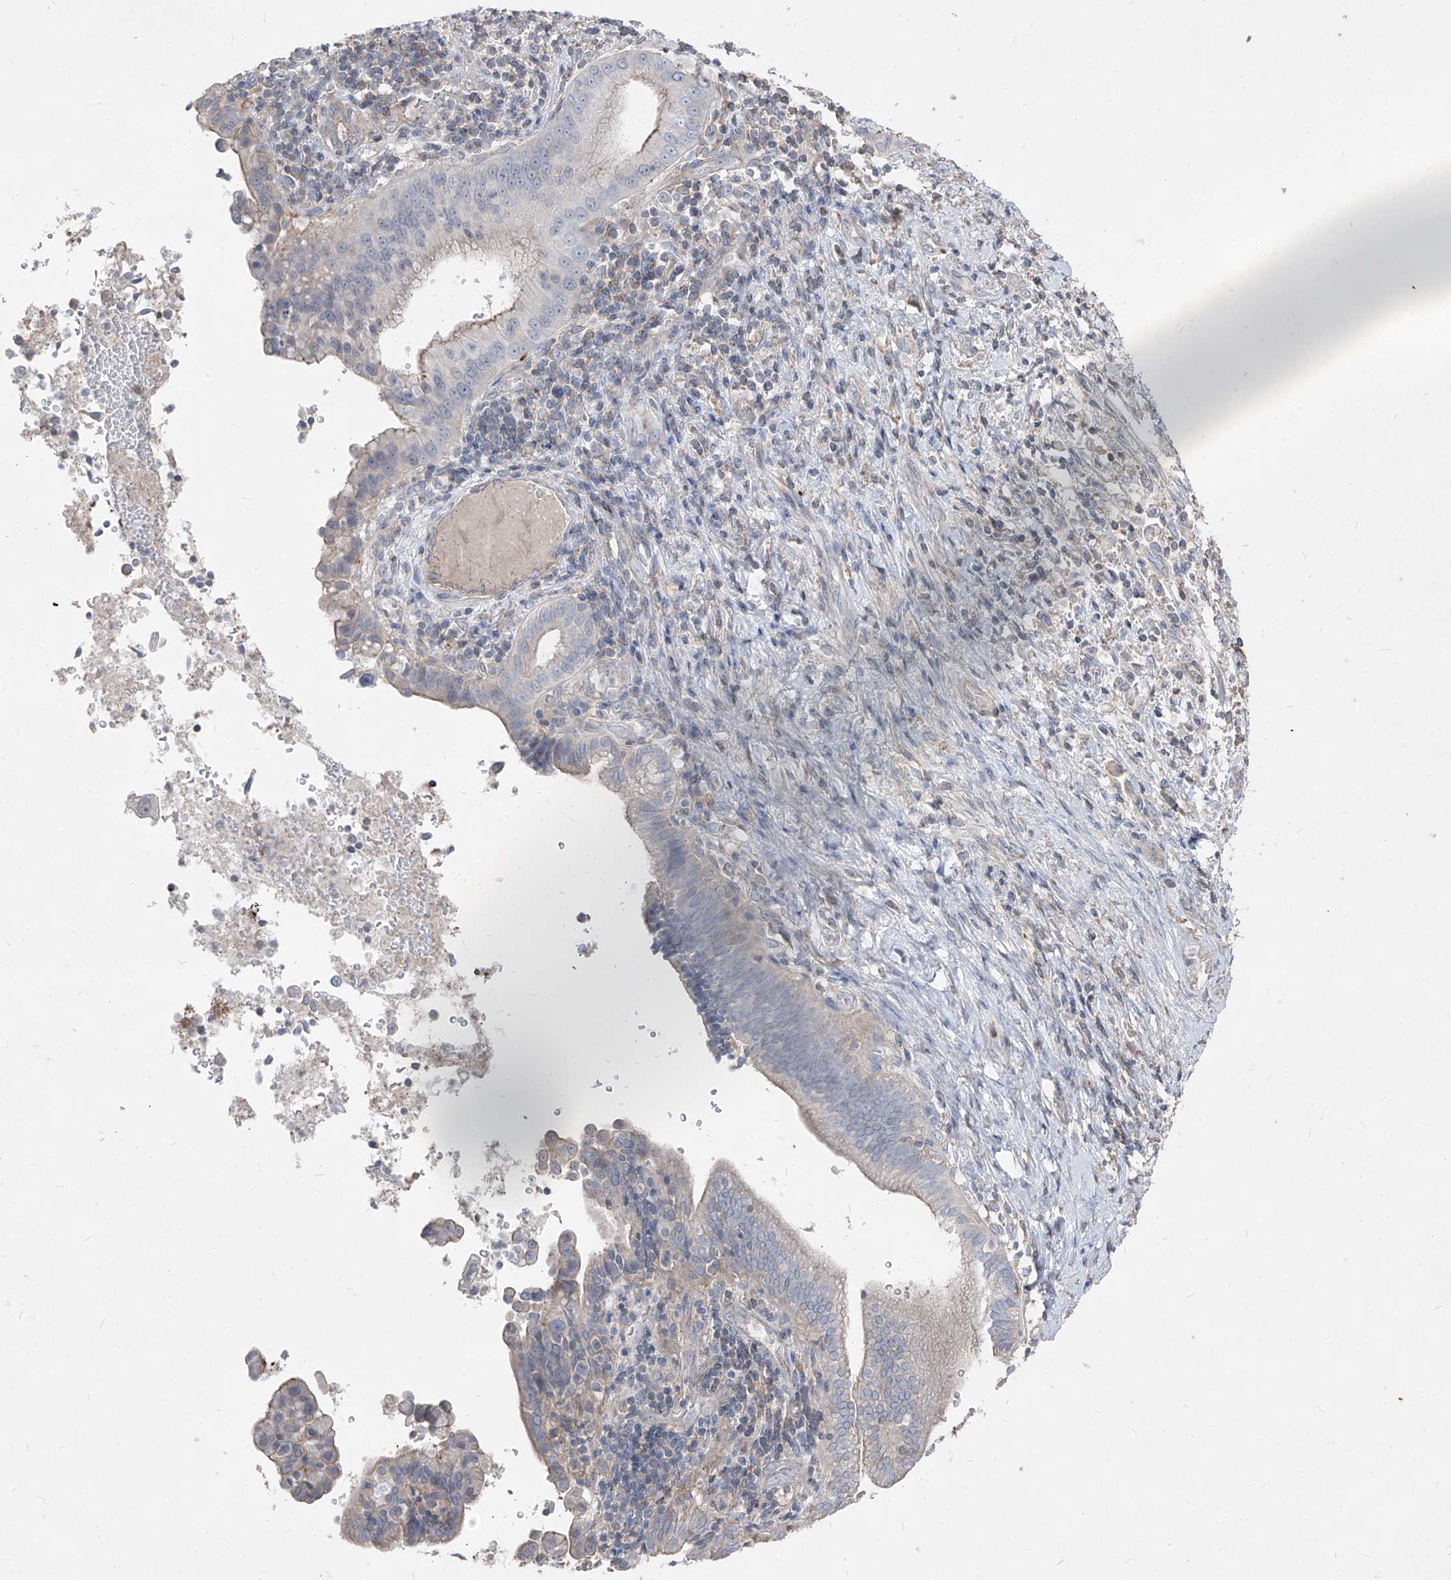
{"staining": {"intensity": "negative", "quantity": "none", "location": "none"}, "tissue": "liver cancer", "cell_type": "Tumor cells", "image_type": "cancer", "snomed": [{"axis": "morphology", "description": "Cholangiocarcinoma"}, {"axis": "topography", "description": "Liver"}], "caption": "Liver cholangiocarcinoma was stained to show a protein in brown. There is no significant staining in tumor cells.", "gene": "UFD1", "patient": {"sex": "female", "age": 54}}